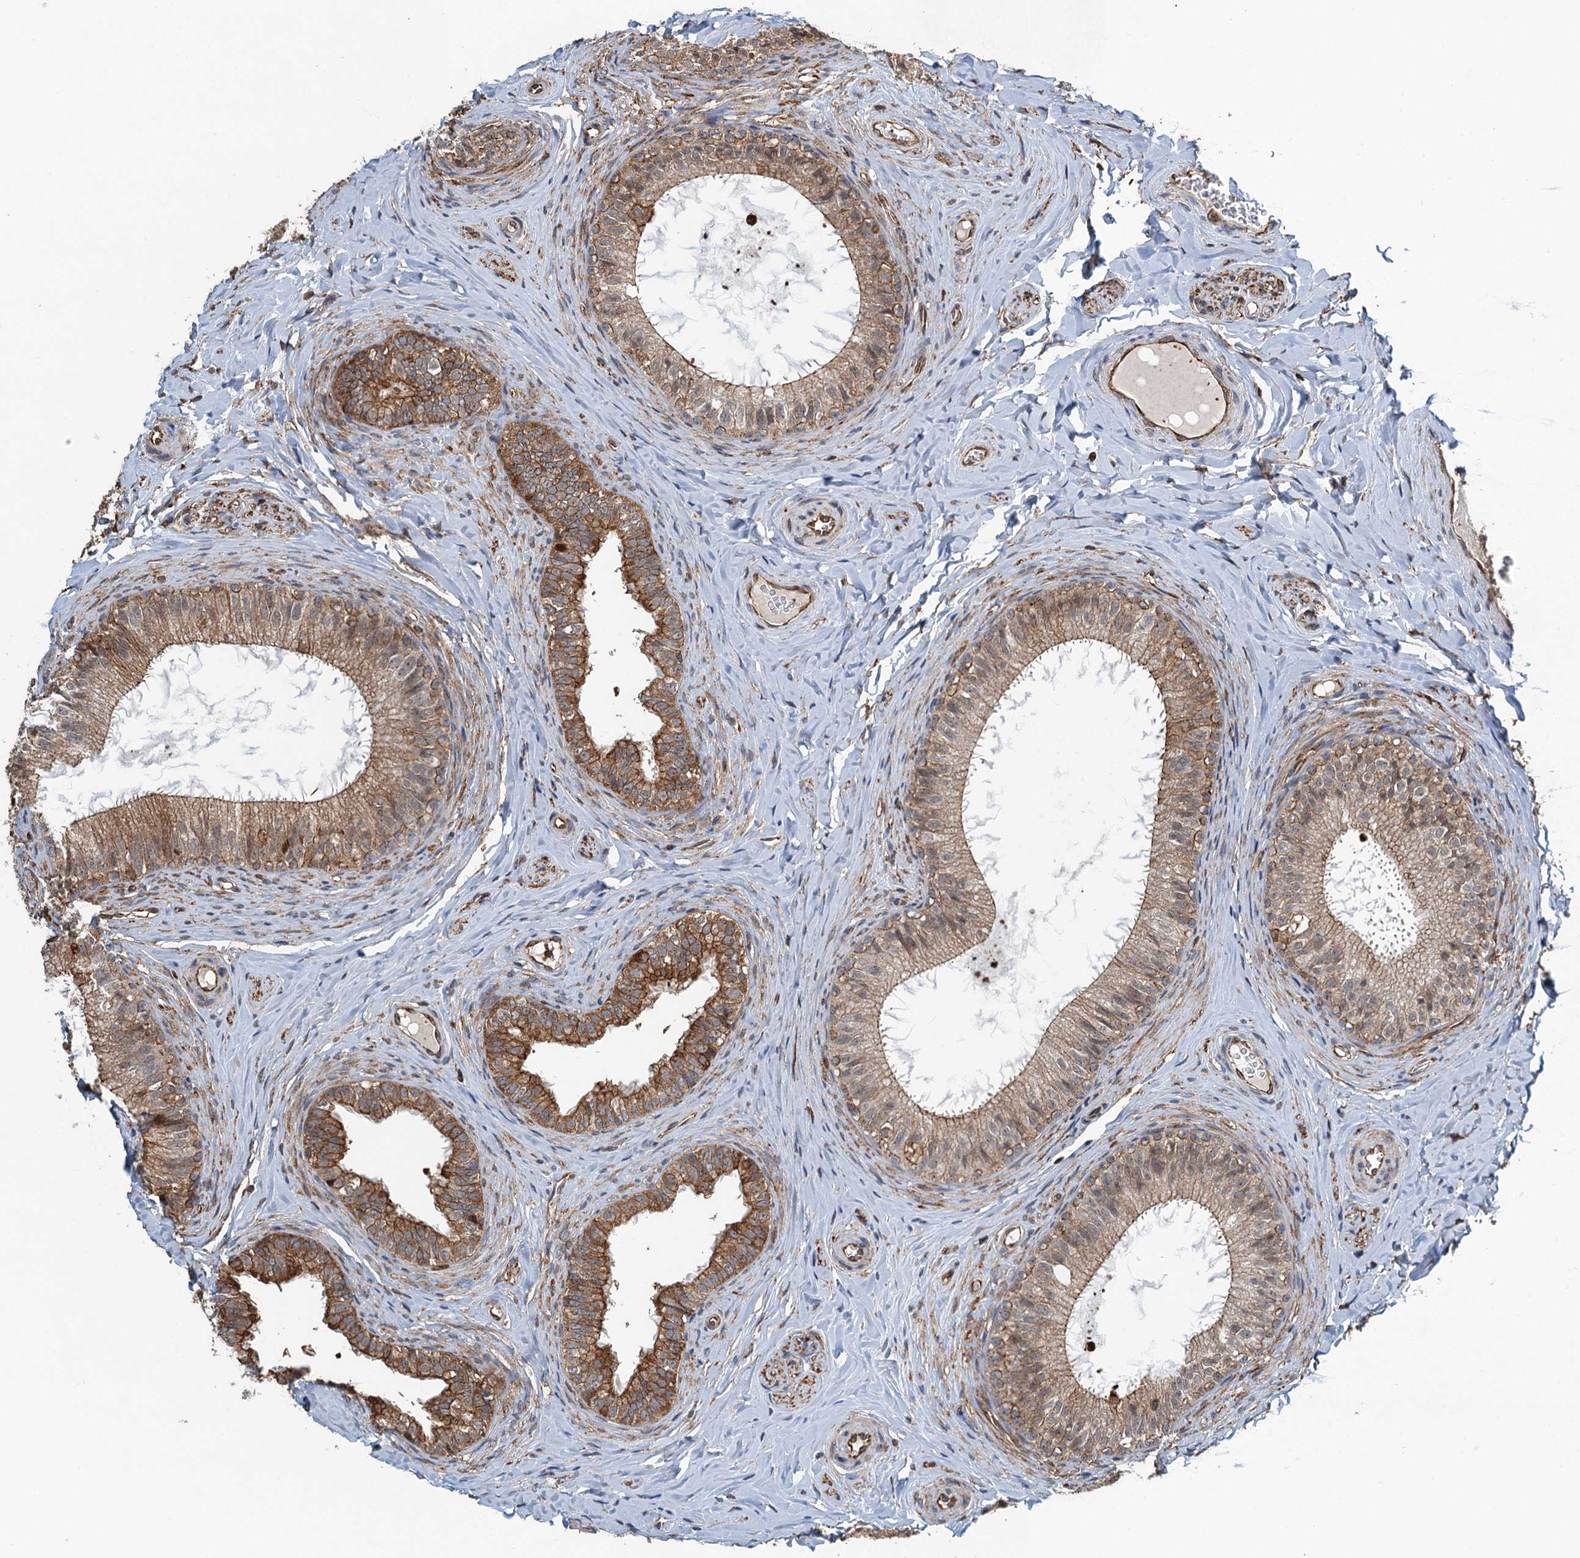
{"staining": {"intensity": "moderate", "quantity": ">75%", "location": "cytoplasmic/membranous"}, "tissue": "epididymis", "cell_type": "Glandular cells", "image_type": "normal", "snomed": [{"axis": "morphology", "description": "Normal tissue, NOS"}, {"axis": "topography", "description": "Epididymis"}], "caption": "Immunohistochemistry of unremarkable epididymis demonstrates medium levels of moderate cytoplasmic/membranous positivity in approximately >75% of glandular cells.", "gene": "WHAMM", "patient": {"sex": "male", "age": 34}}